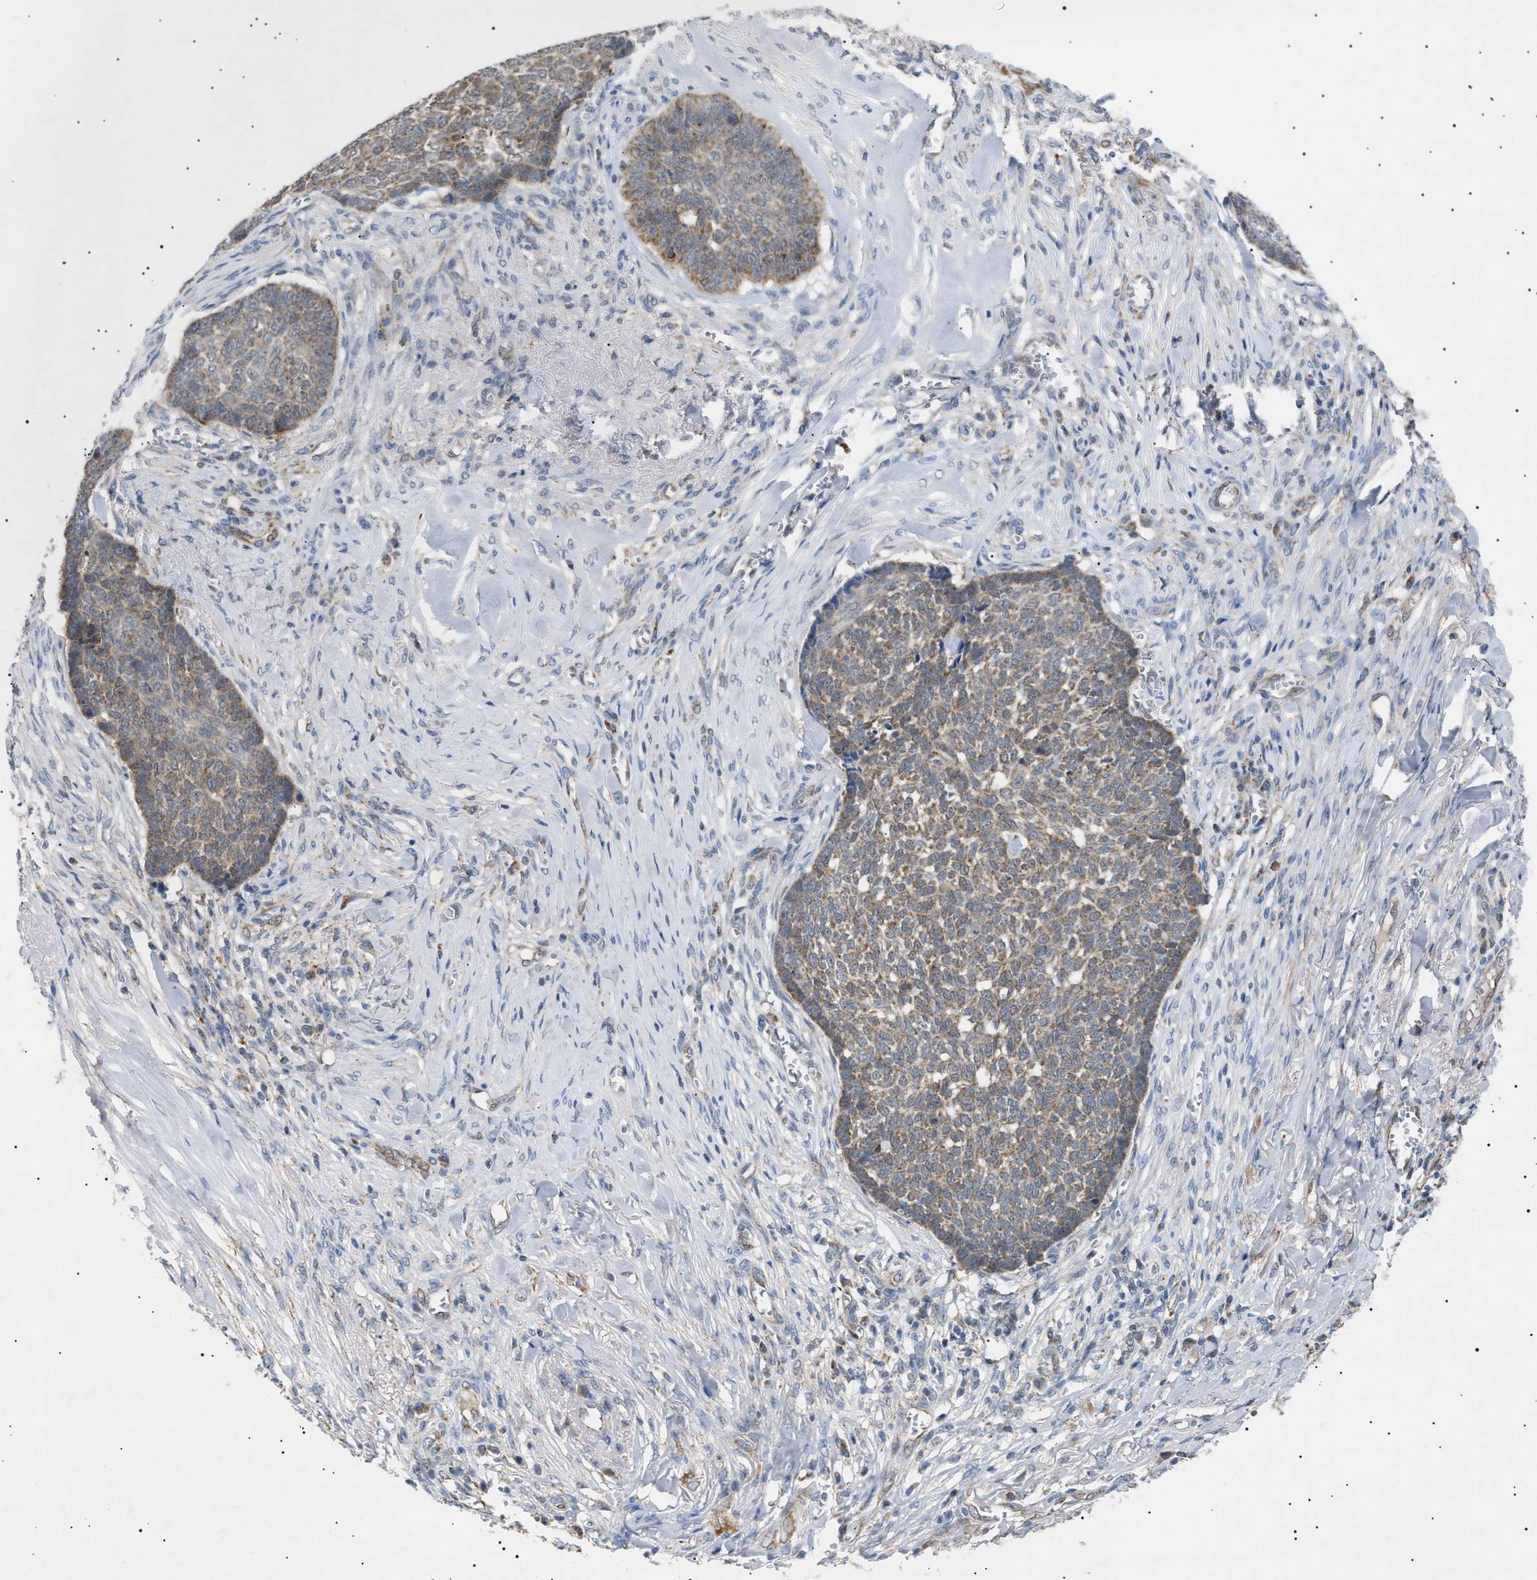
{"staining": {"intensity": "moderate", "quantity": "25%-75%", "location": "cytoplasmic/membranous"}, "tissue": "skin cancer", "cell_type": "Tumor cells", "image_type": "cancer", "snomed": [{"axis": "morphology", "description": "Basal cell carcinoma"}, {"axis": "topography", "description": "Skin"}], "caption": "A brown stain highlights moderate cytoplasmic/membranous staining of a protein in human skin cancer tumor cells.", "gene": "SIRT5", "patient": {"sex": "male", "age": 84}}